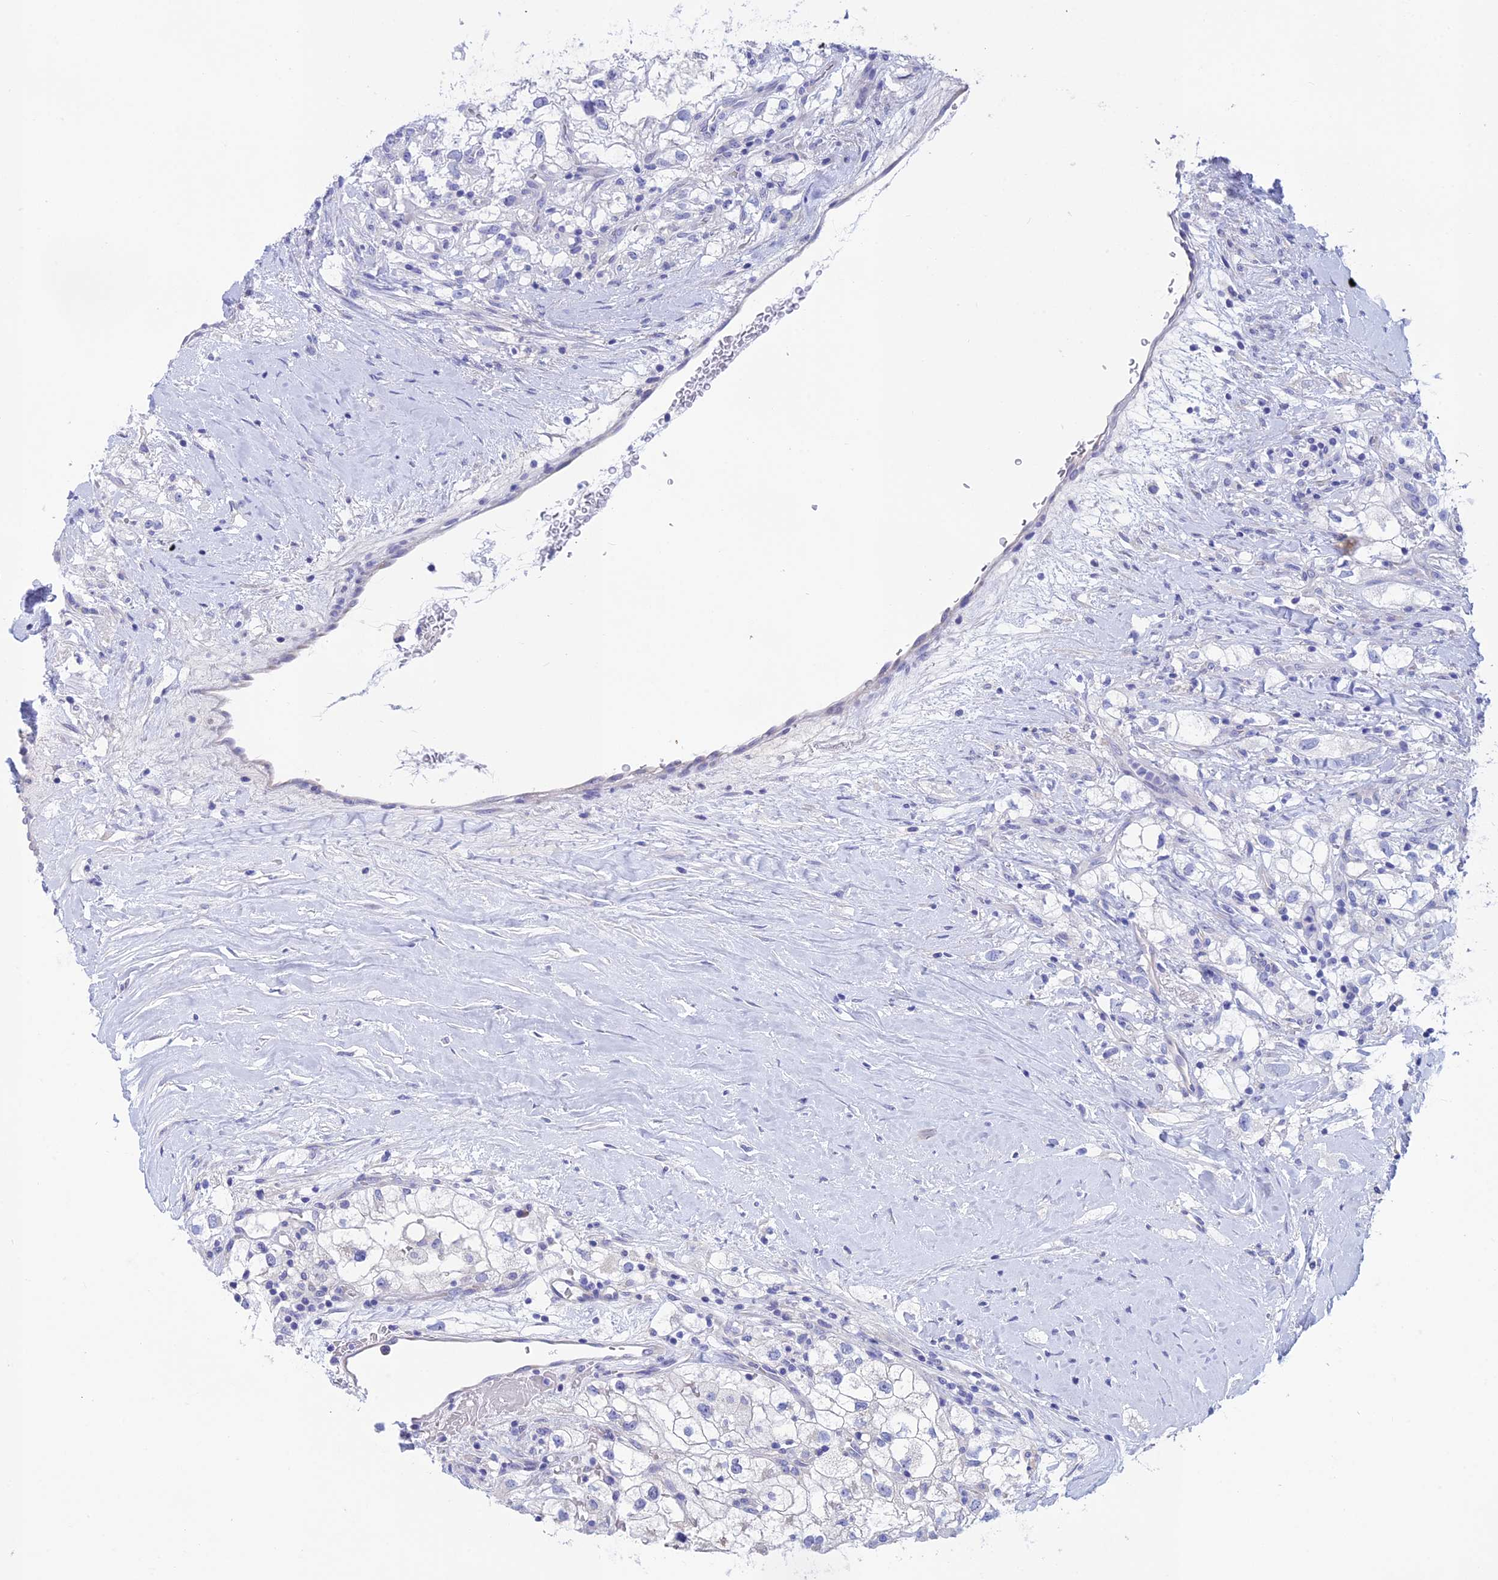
{"staining": {"intensity": "negative", "quantity": "none", "location": "none"}, "tissue": "renal cancer", "cell_type": "Tumor cells", "image_type": "cancer", "snomed": [{"axis": "morphology", "description": "Adenocarcinoma, NOS"}, {"axis": "topography", "description": "Kidney"}], "caption": "High power microscopy photomicrograph of an immunohistochemistry image of renal adenocarcinoma, revealing no significant expression in tumor cells. Brightfield microscopy of IHC stained with DAB (brown) and hematoxylin (blue), captured at high magnification.", "gene": "BTBD19", "patient": {"sex": "male", "age": 59}}